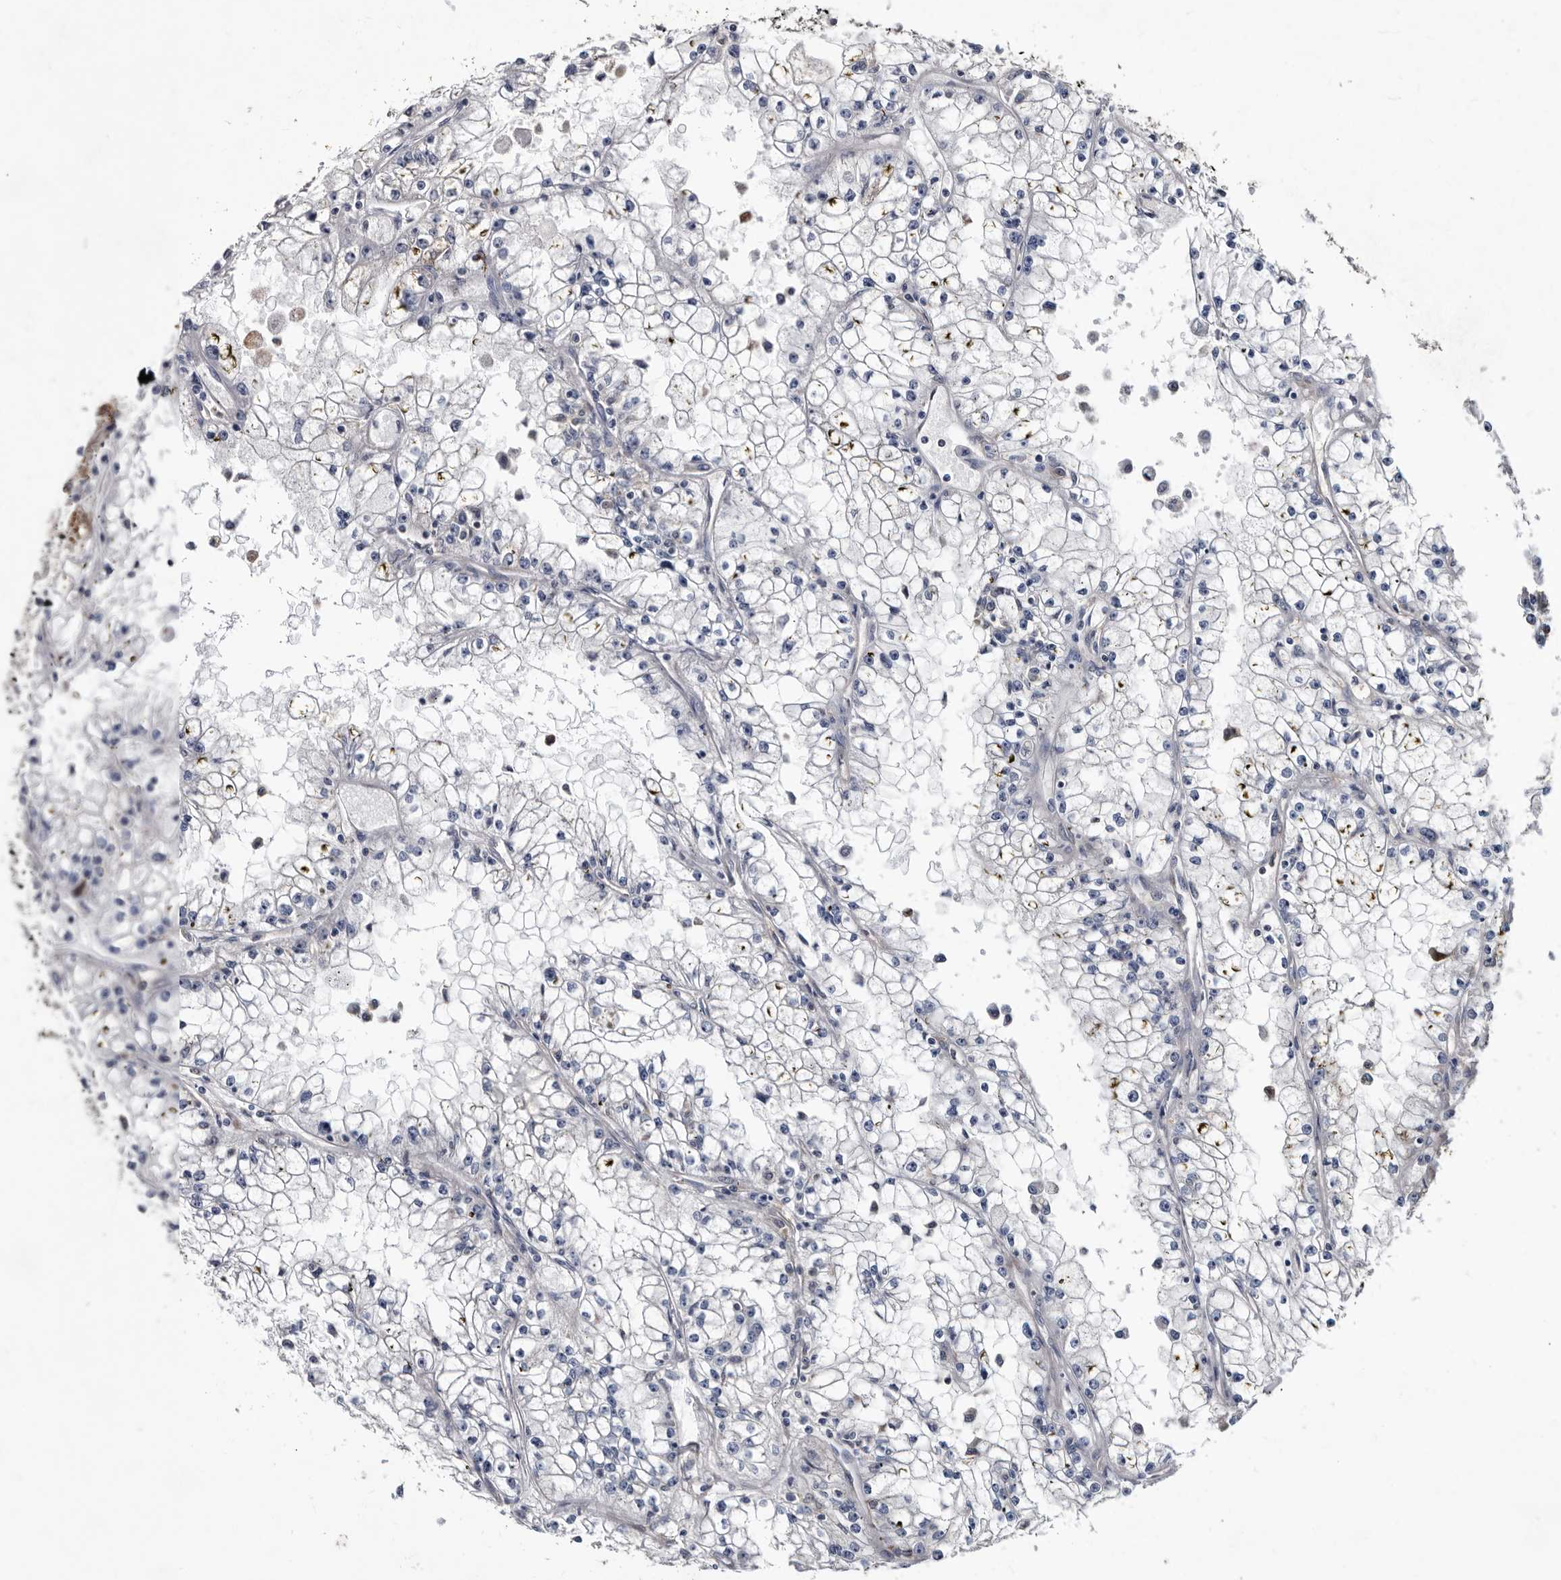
{"staining": {"intensity": "negative", "quantity": "none", "location": "none"}, "tissue": "renal cancer", "cell_type": "Tumor cells", "image_type": "cancer", "snomed": [{"axis": "morphology", "description": "Adenocarcinoma, NOS"}, {"axis": "topography", "description": "Kidney"}], "caption": "IHC of renal adenocarcinoma shows no staining in tumor cells.", "gene": "ABCF2", "patient": {"sex": "male", "age": 56}}